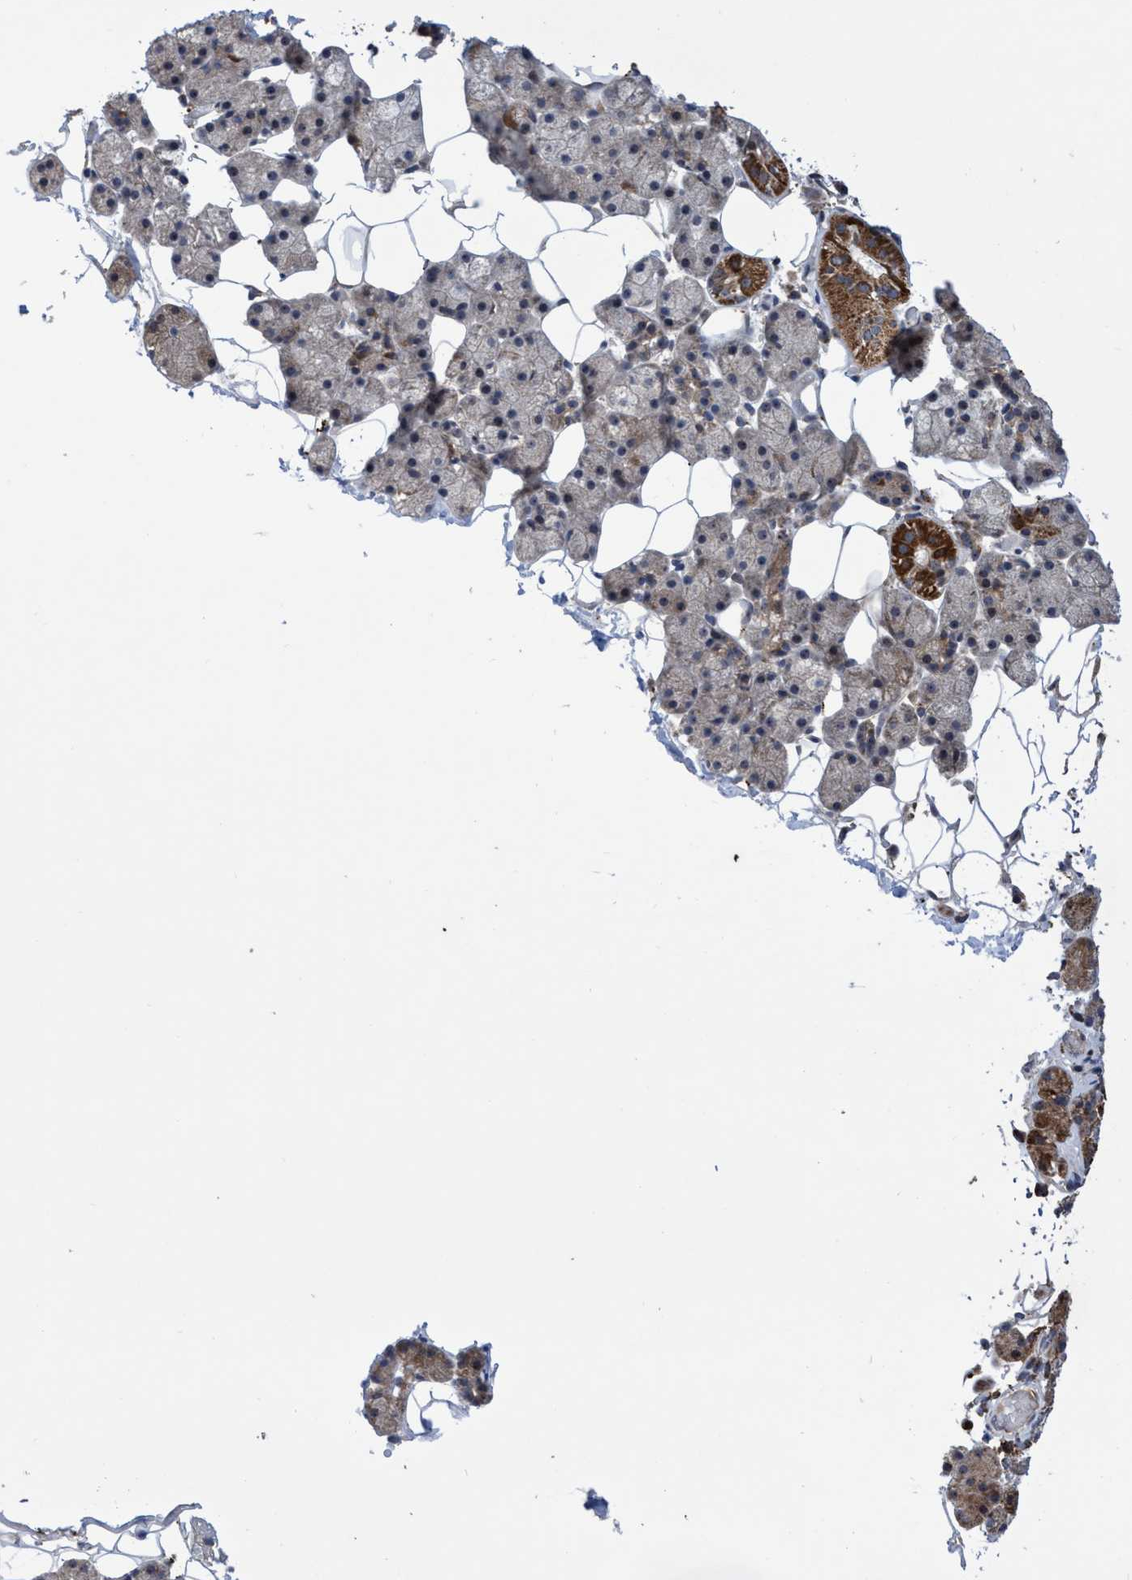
{"staining": {"intensity": "strong", "quantity": "25%-75%", "location": "cytoplasmic/membranous,nuclear"}, "tissue": "salivary gland", "cell_type": "Glandular cells", "image_type": "normal", "snomed": [{"axis": "morphology", "description": "Normal tissue, NOS"}, {"axis": "topography", "description": "Salivary gland"}], "caption": "Protein expression analysis of benign salivary gland shows strong cytoplasmic/membranous,nuclear staining in about 25%-75% of glandular cells.", "gene": "P2RY14", "patient": {"sex": "female", "age": 33}}